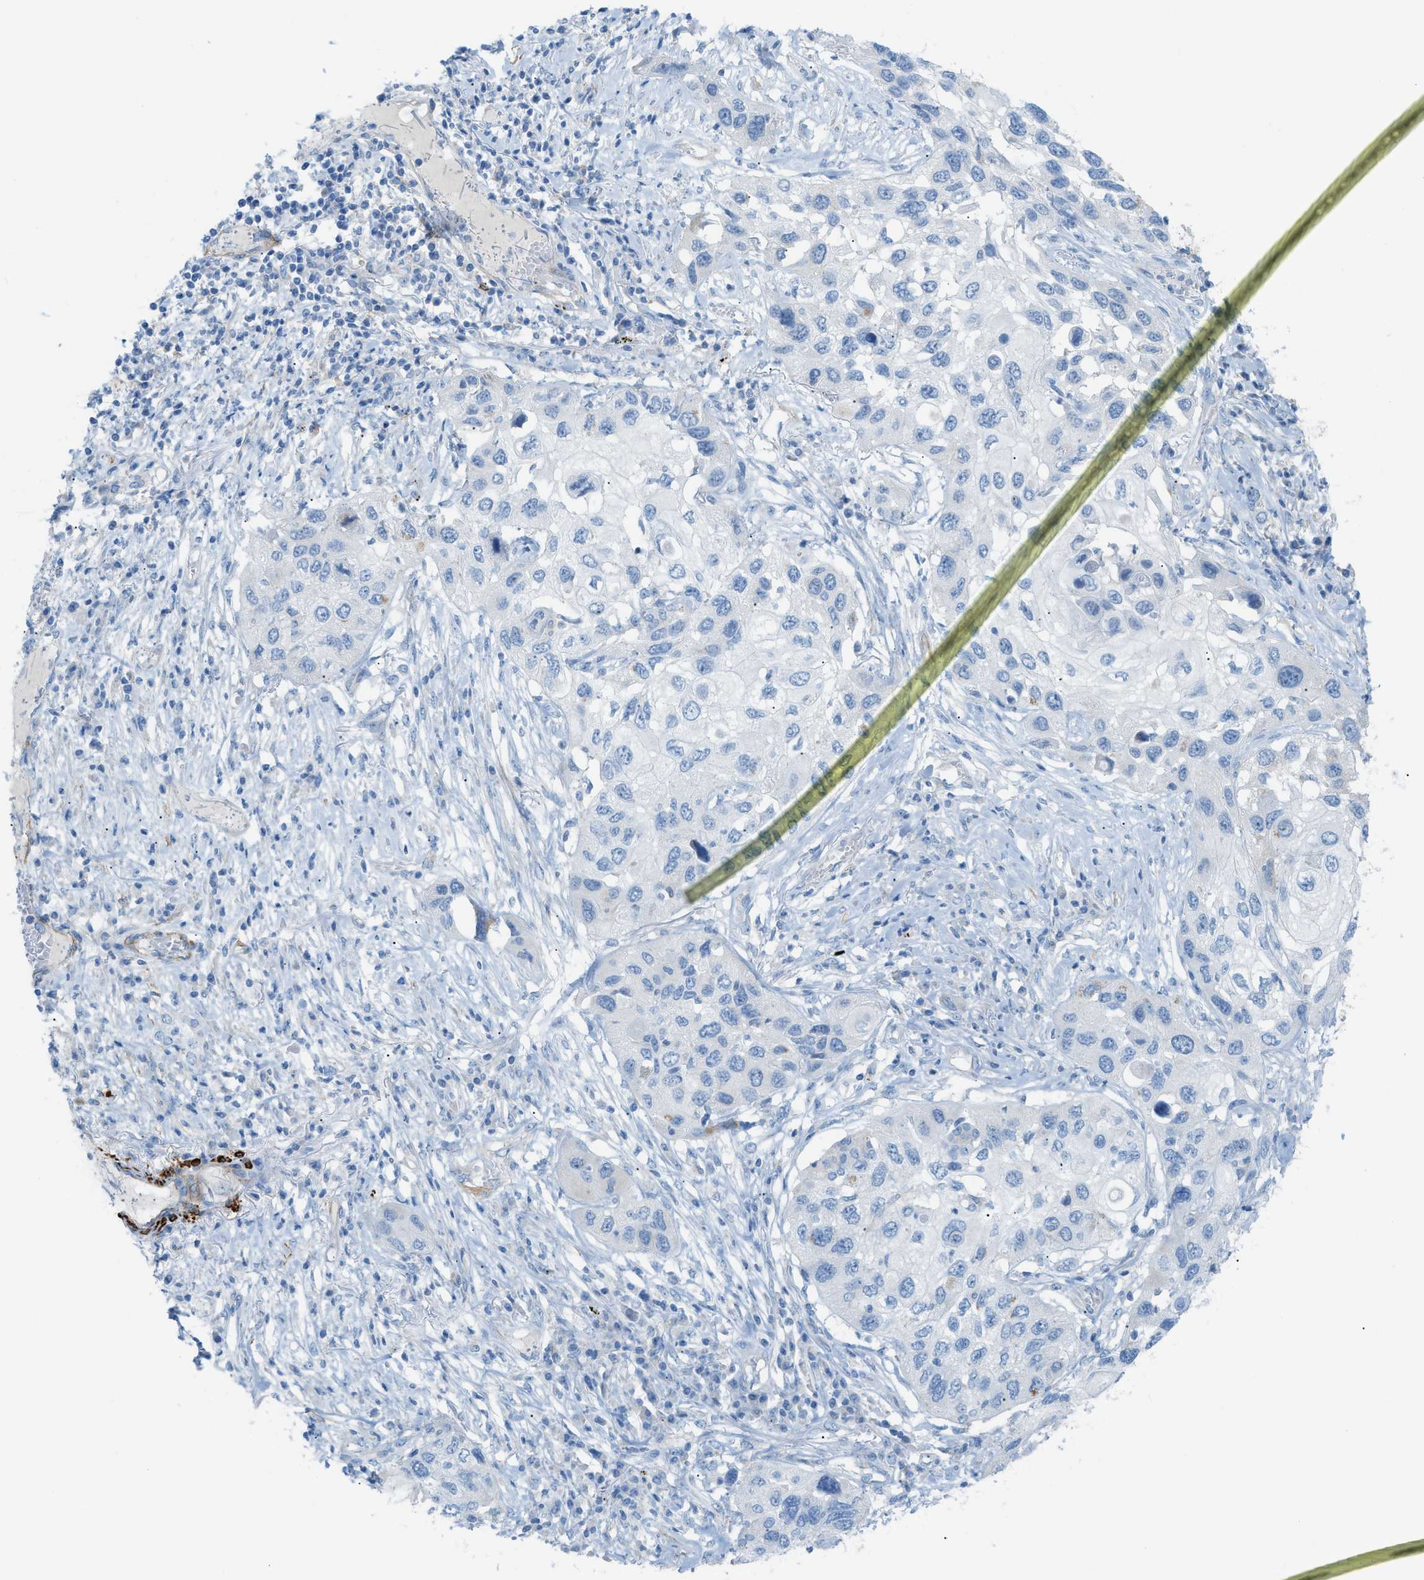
{"staining": {"intensity": "negative", "quantity": "none", "location": "none"}, "tissue": "lung cancer", "cell_type": "Tumor cells", "image_type": "cancer", "snomed": [{"axis": "morphology", "description": "Squamous cell carcinoma, NOS"}, {"axis": "topography", "description": "Lung"}], "caption": "Lung squamous cell carcinoma was stained to show a protein in brown. There is no significant expression in tumor cells.", "gene": "MYH11", "patient": {"sex": "male", "age": 71}}